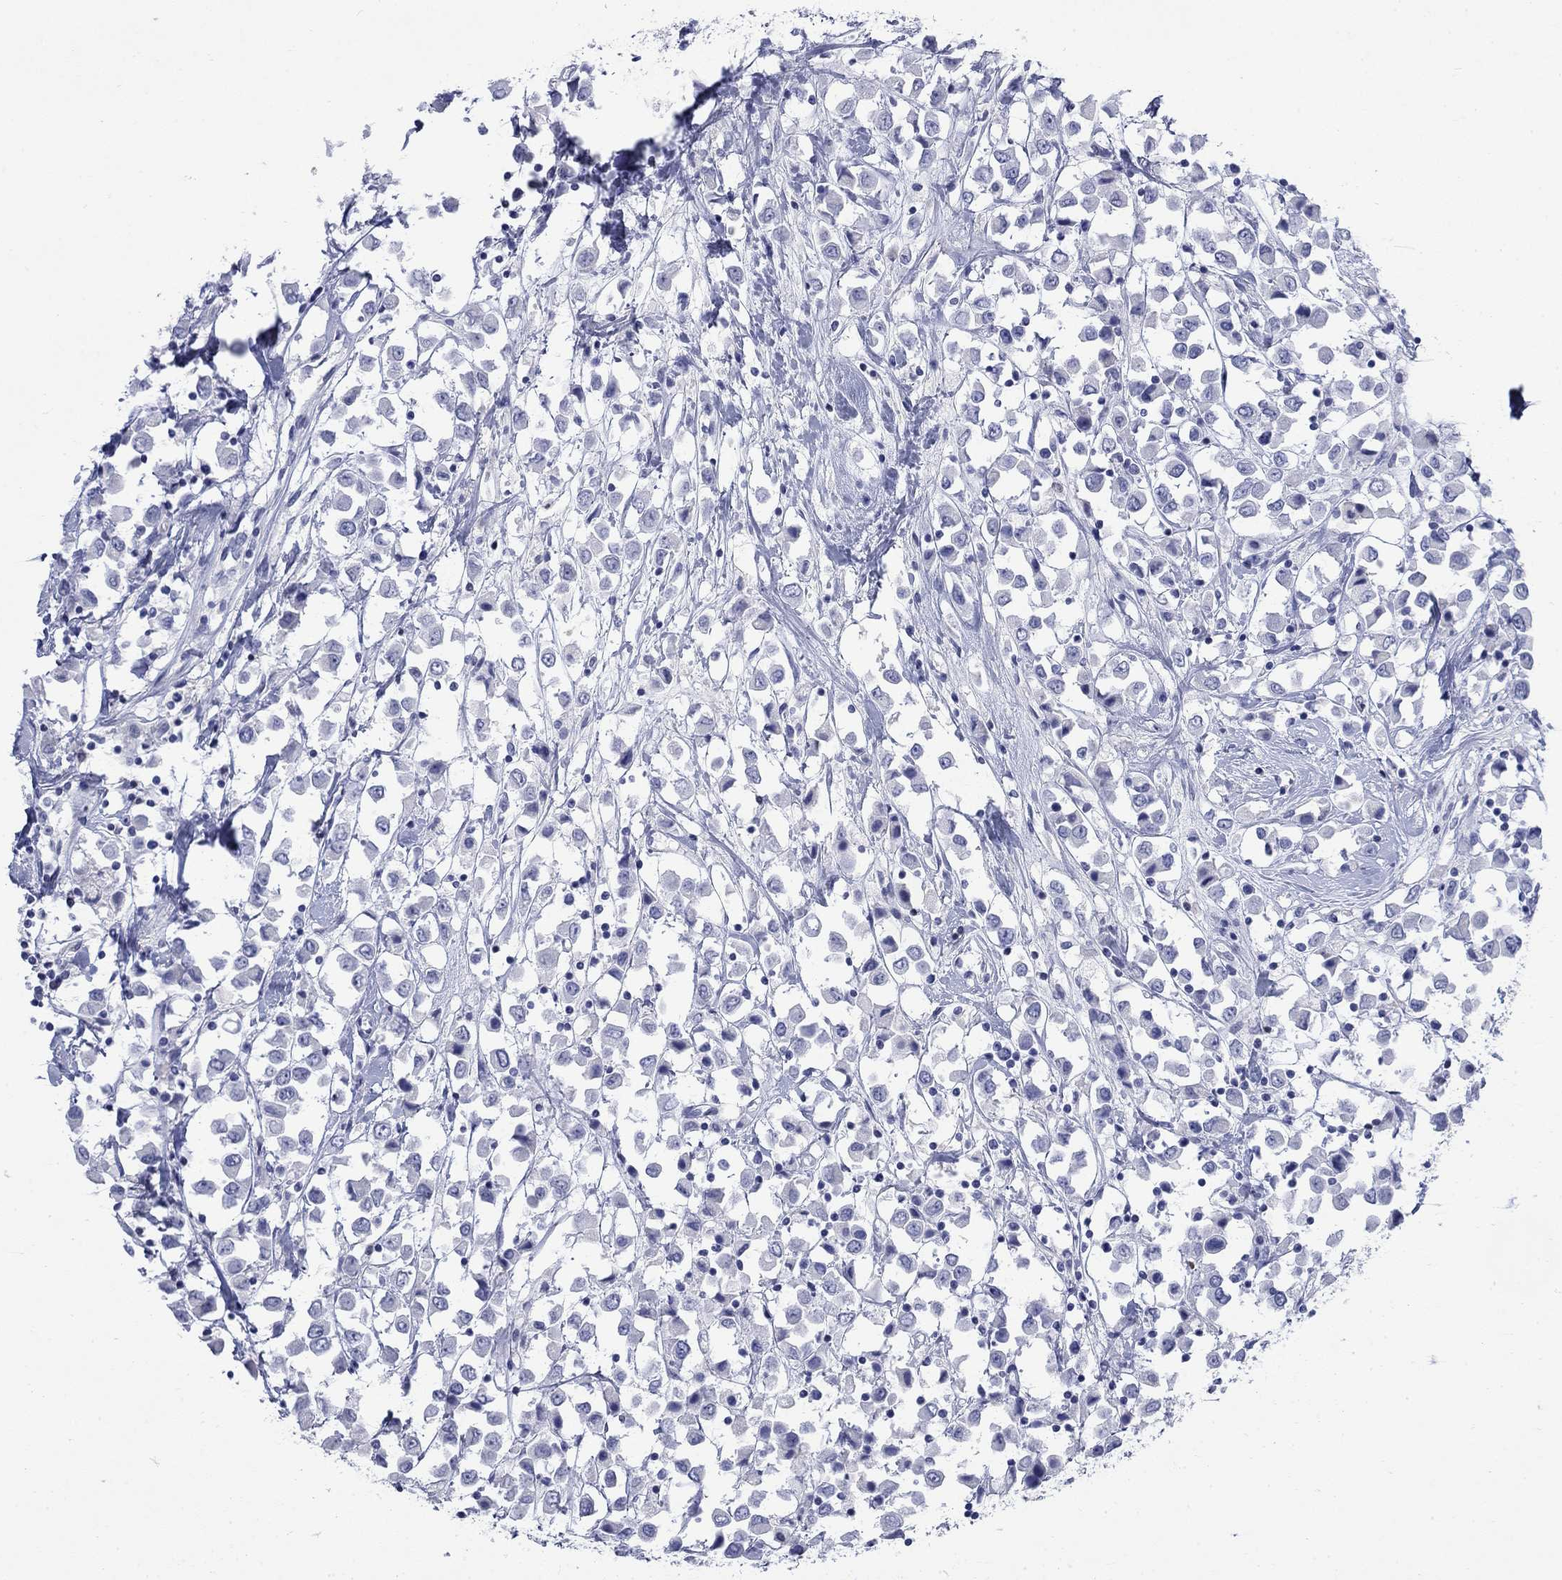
{"staining": {"intensity": "negative", "quantity": "none", "location": "none"}, "tissue": "breast cancer", "cell_type": "Tumor cells", "image_type": "cancer", "snomed": [{"axis": "morphology", "description": "Duct carcinoma"}, {"axis": "topography", "description": "Breast"}], "caption": "IHC micrograph of intraductal carcinoma (breast) stained for a protein (brown), which displays no positivity in tumor cells.", "gene": "IGF2BP3", "patient": {"sex": "female", "age": 61}}